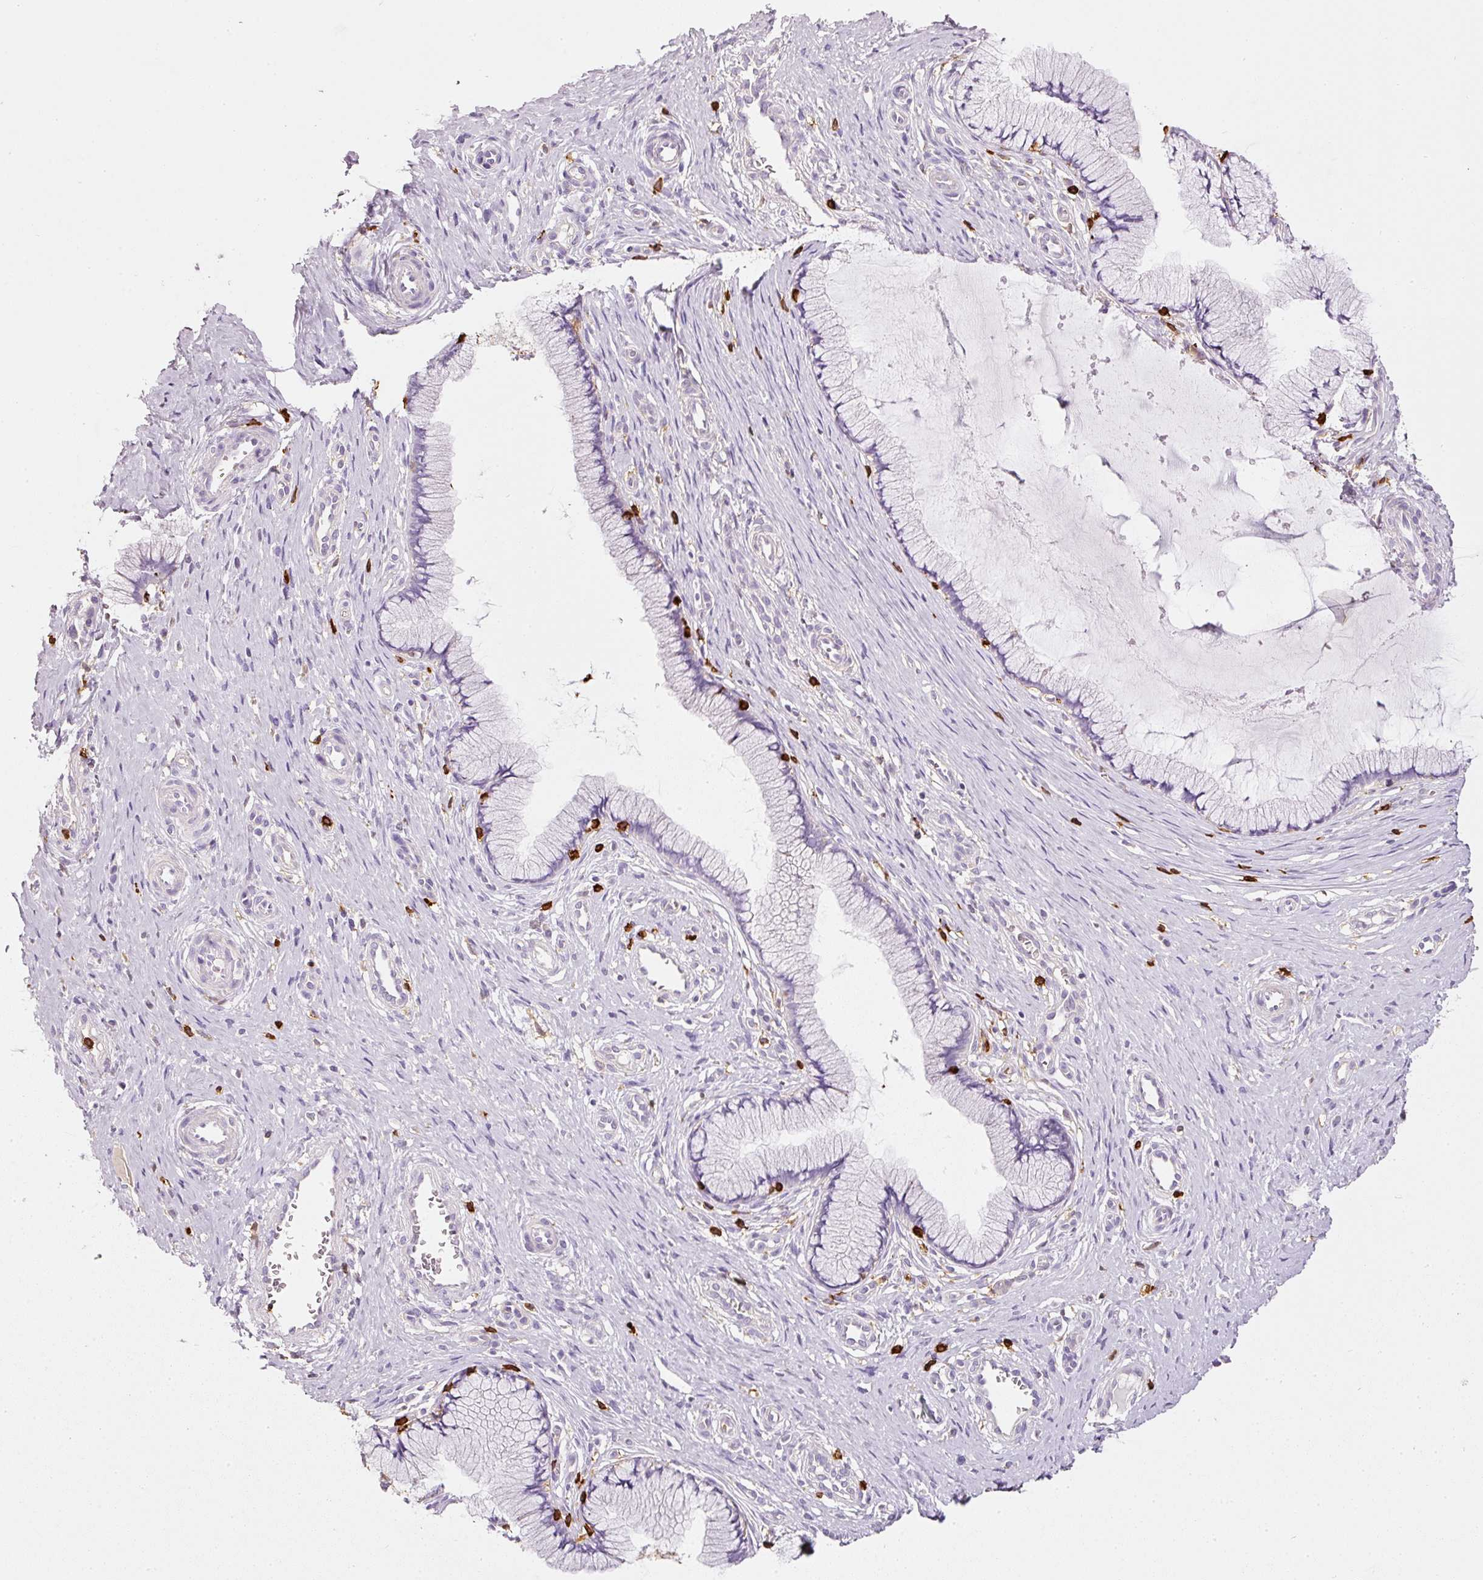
{"staining": {"intensity": "negative", "quantity": "none", "location": "none"}, "tissue": "cervix", "cell_type": "Glandular cells", "image_type": "normal", "snomed": [{"axis": "morphology", "description": "Normal tissue, NOS"}, {"axis": "topography", "description": "Cervix"}], "caption": "DAB (3,3'-diaminobenzidine) immunohistochemical staining of normal human cervix shows no significant positivity in glandular cells. The staining is performed using DAB (3,3'-diaminobenzidine) brown chromogen with nuclei counter-stained in using hematoxylin.", "gene": "EVL", "patient": {"sex": "female", "age": 36}}